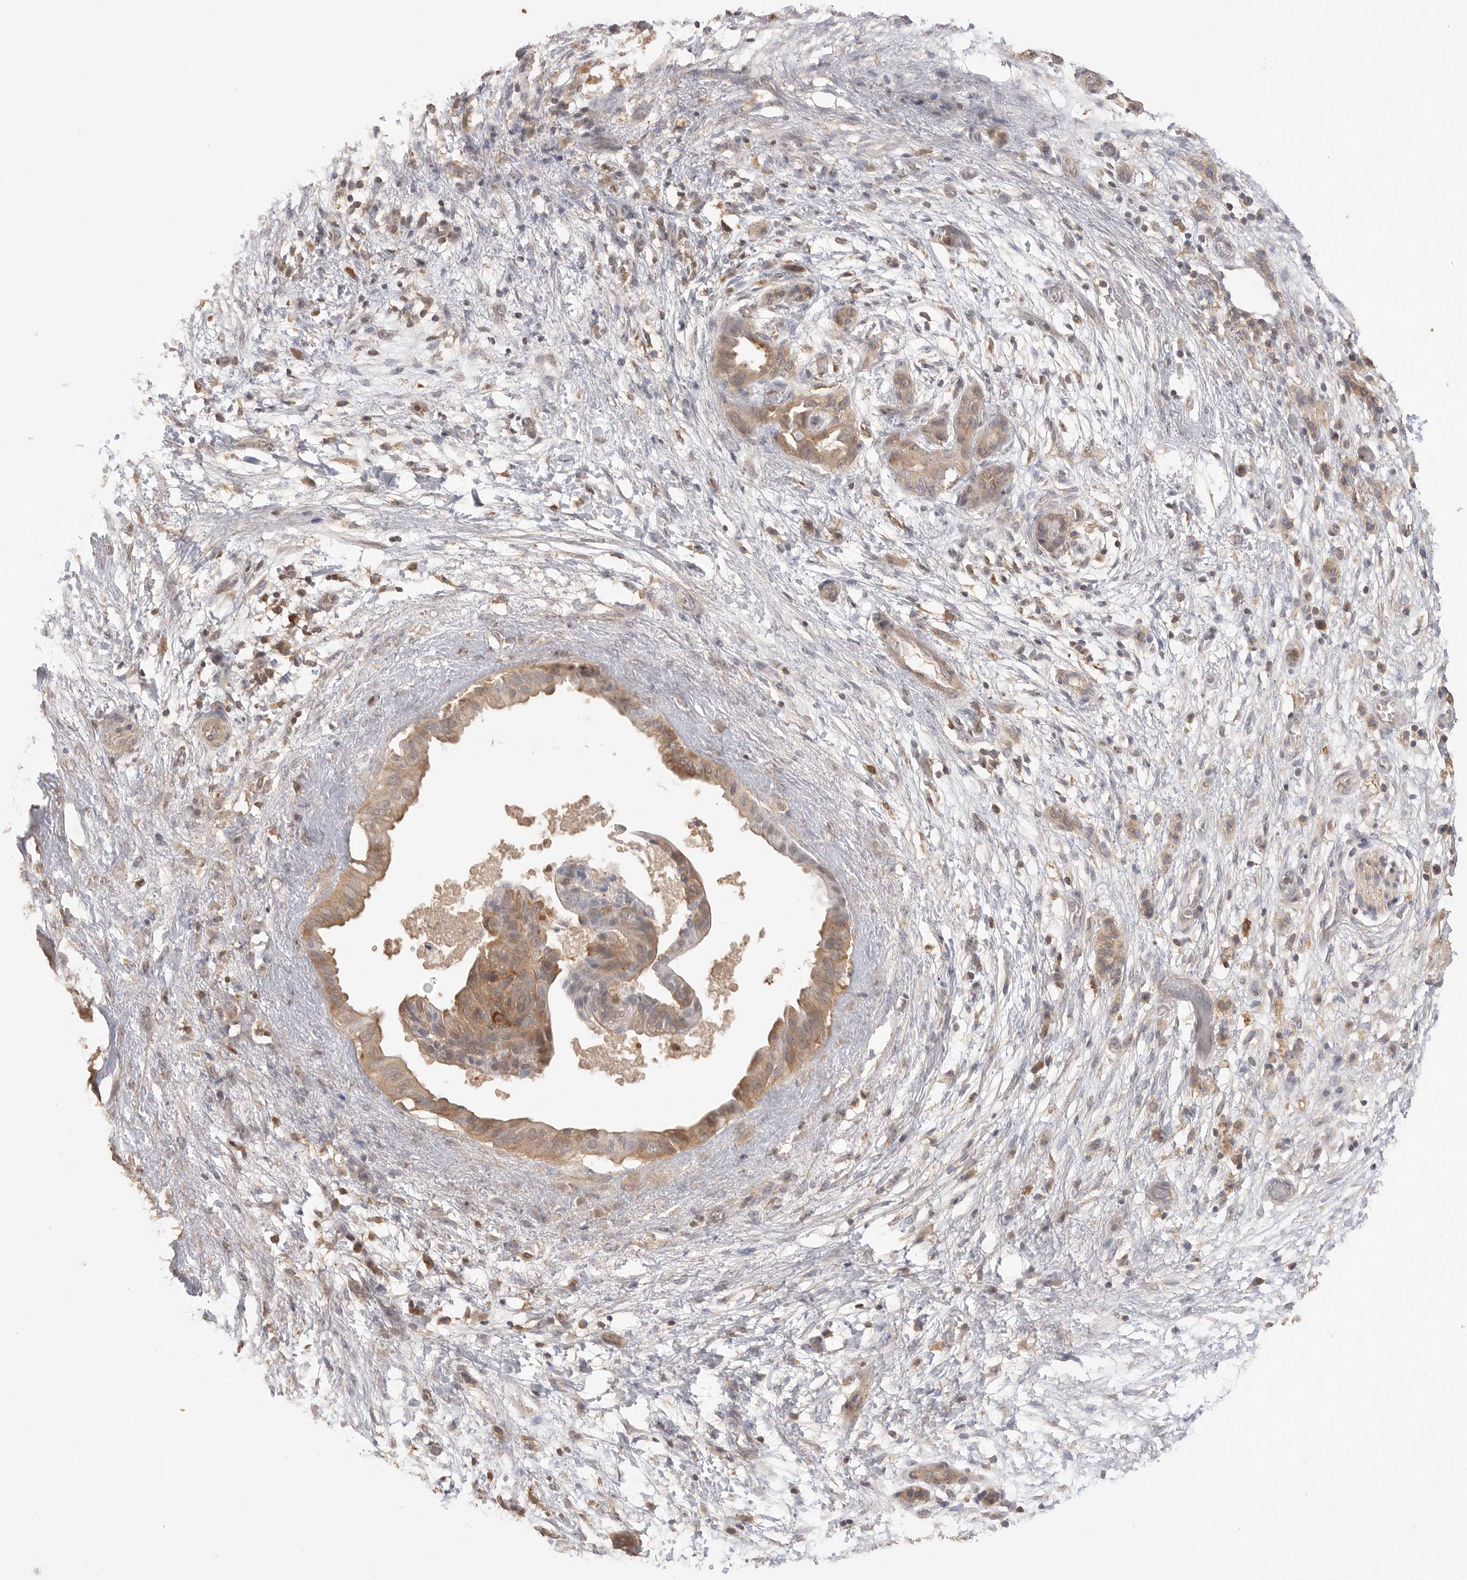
{"staining": {"intensity": "moderate", "quantity": ">75%", "location": "cytoplasmic/membranous"}, "tissue": "pancreatic cancer", "cell_type": "Tumor cells", "image_type": "cancer", "snomed": [{"axis": "morphology", "description": "Adenocarcinoma, NOS"}, {"axis": "topography", "description": "Pancreas"}], "caption": "IHC image of neoplastic tissue: adenocarcinoma (pancreatic) stained using immunohistochemistry exhibits medium levels of moderate protein expression localized specifically in the cytoplasmic/membranous of tumor cells, appearing as a cytoplasmic/membranous brown color.", "gene": "MAP2K1", "patient": {"sex": "female", "age": 78}}